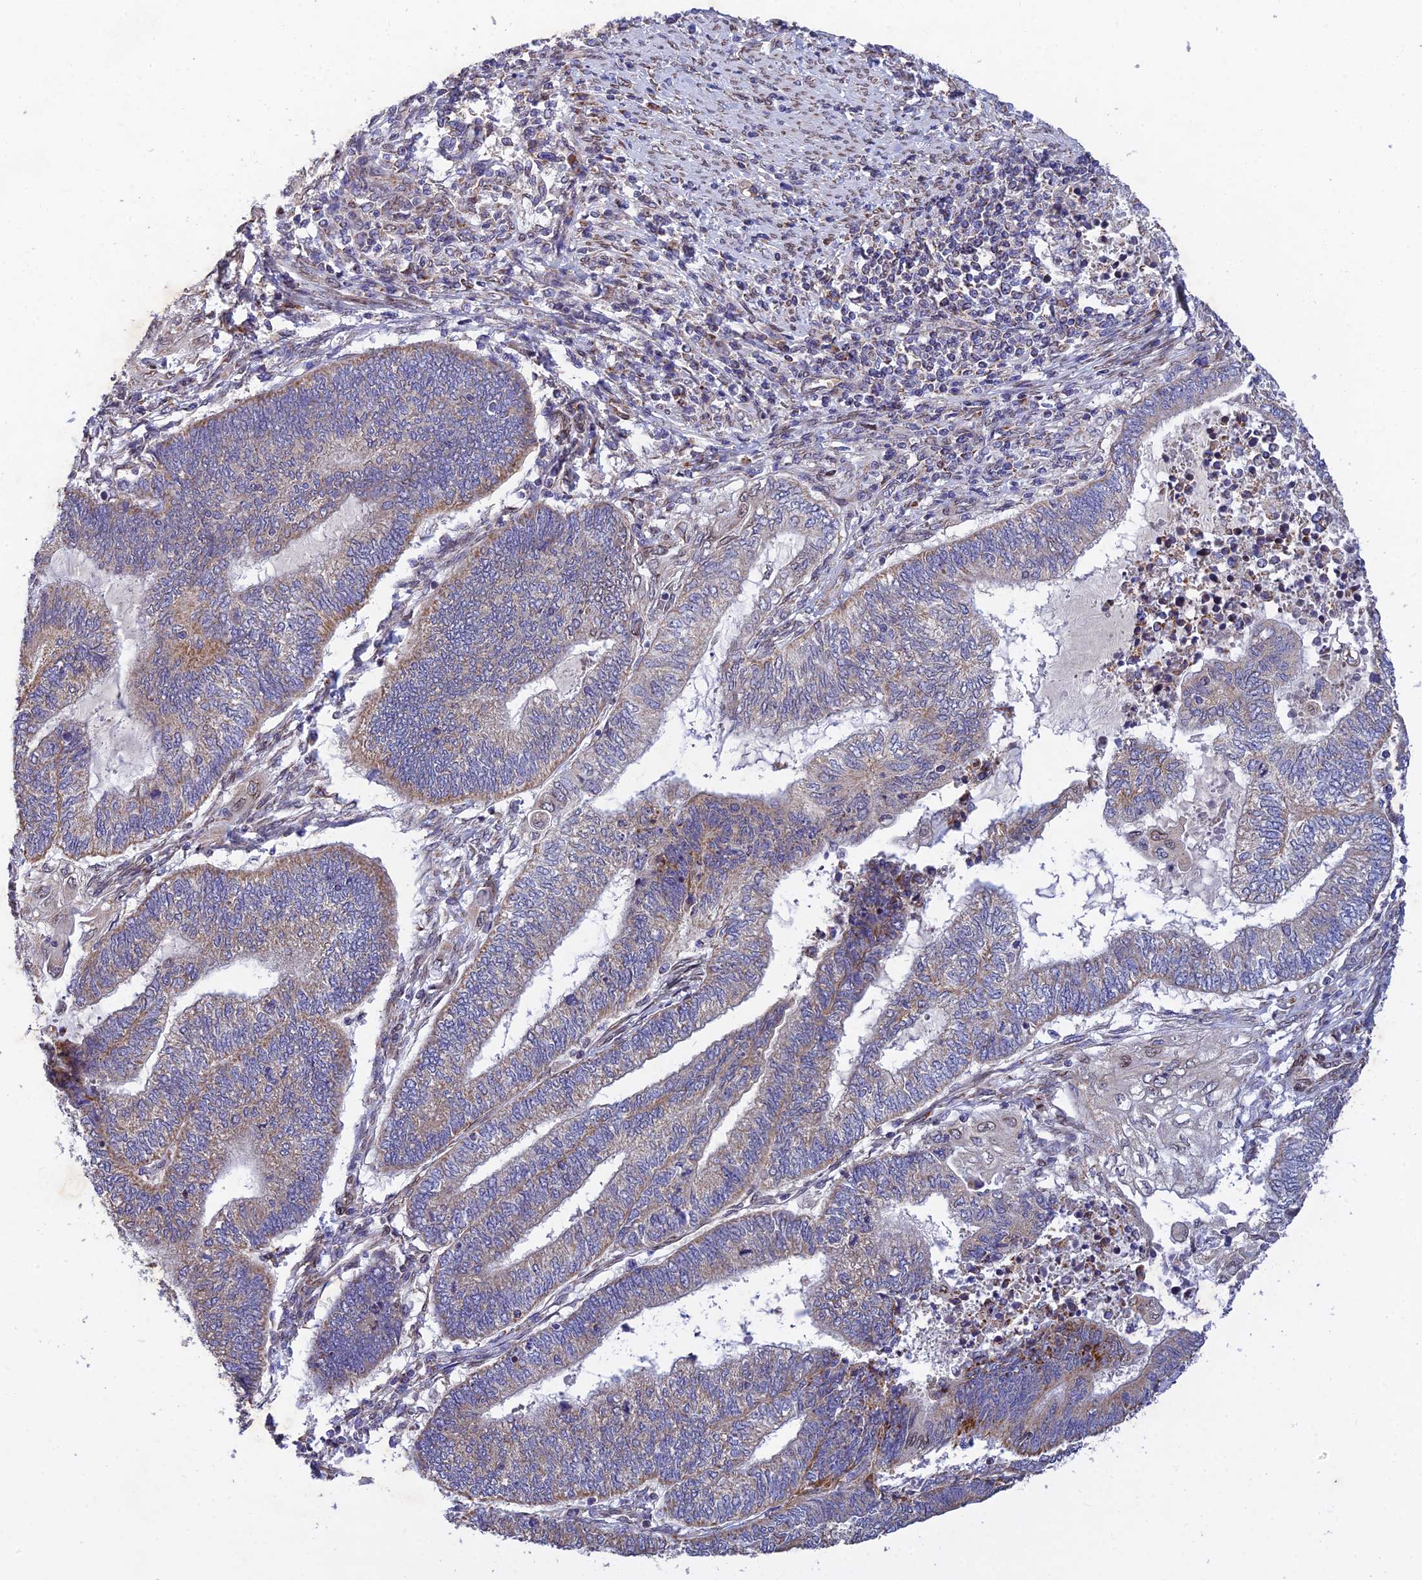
{"staining": {"intensity": "weak", "quantity": "<25%", "location": "cytoplasmic/membranous"}, "tissue": "endometrial cancer", "cell_type": "Tumor cells", "image_type": "cancer", "snomed": [{"axis": "morphology", "description": "Adenocarcinoma, NOS"}, {"axis": "topography", "description": "Uterus"}, {"axis": "topography", "description": "Endometrium"}], "caption": "IHC of human endometrial cancer (adenocarcinoma) shows no staining in tumor cells.", "gene": "MGAT2", "patient": {"sex": "female", "age": 70}}